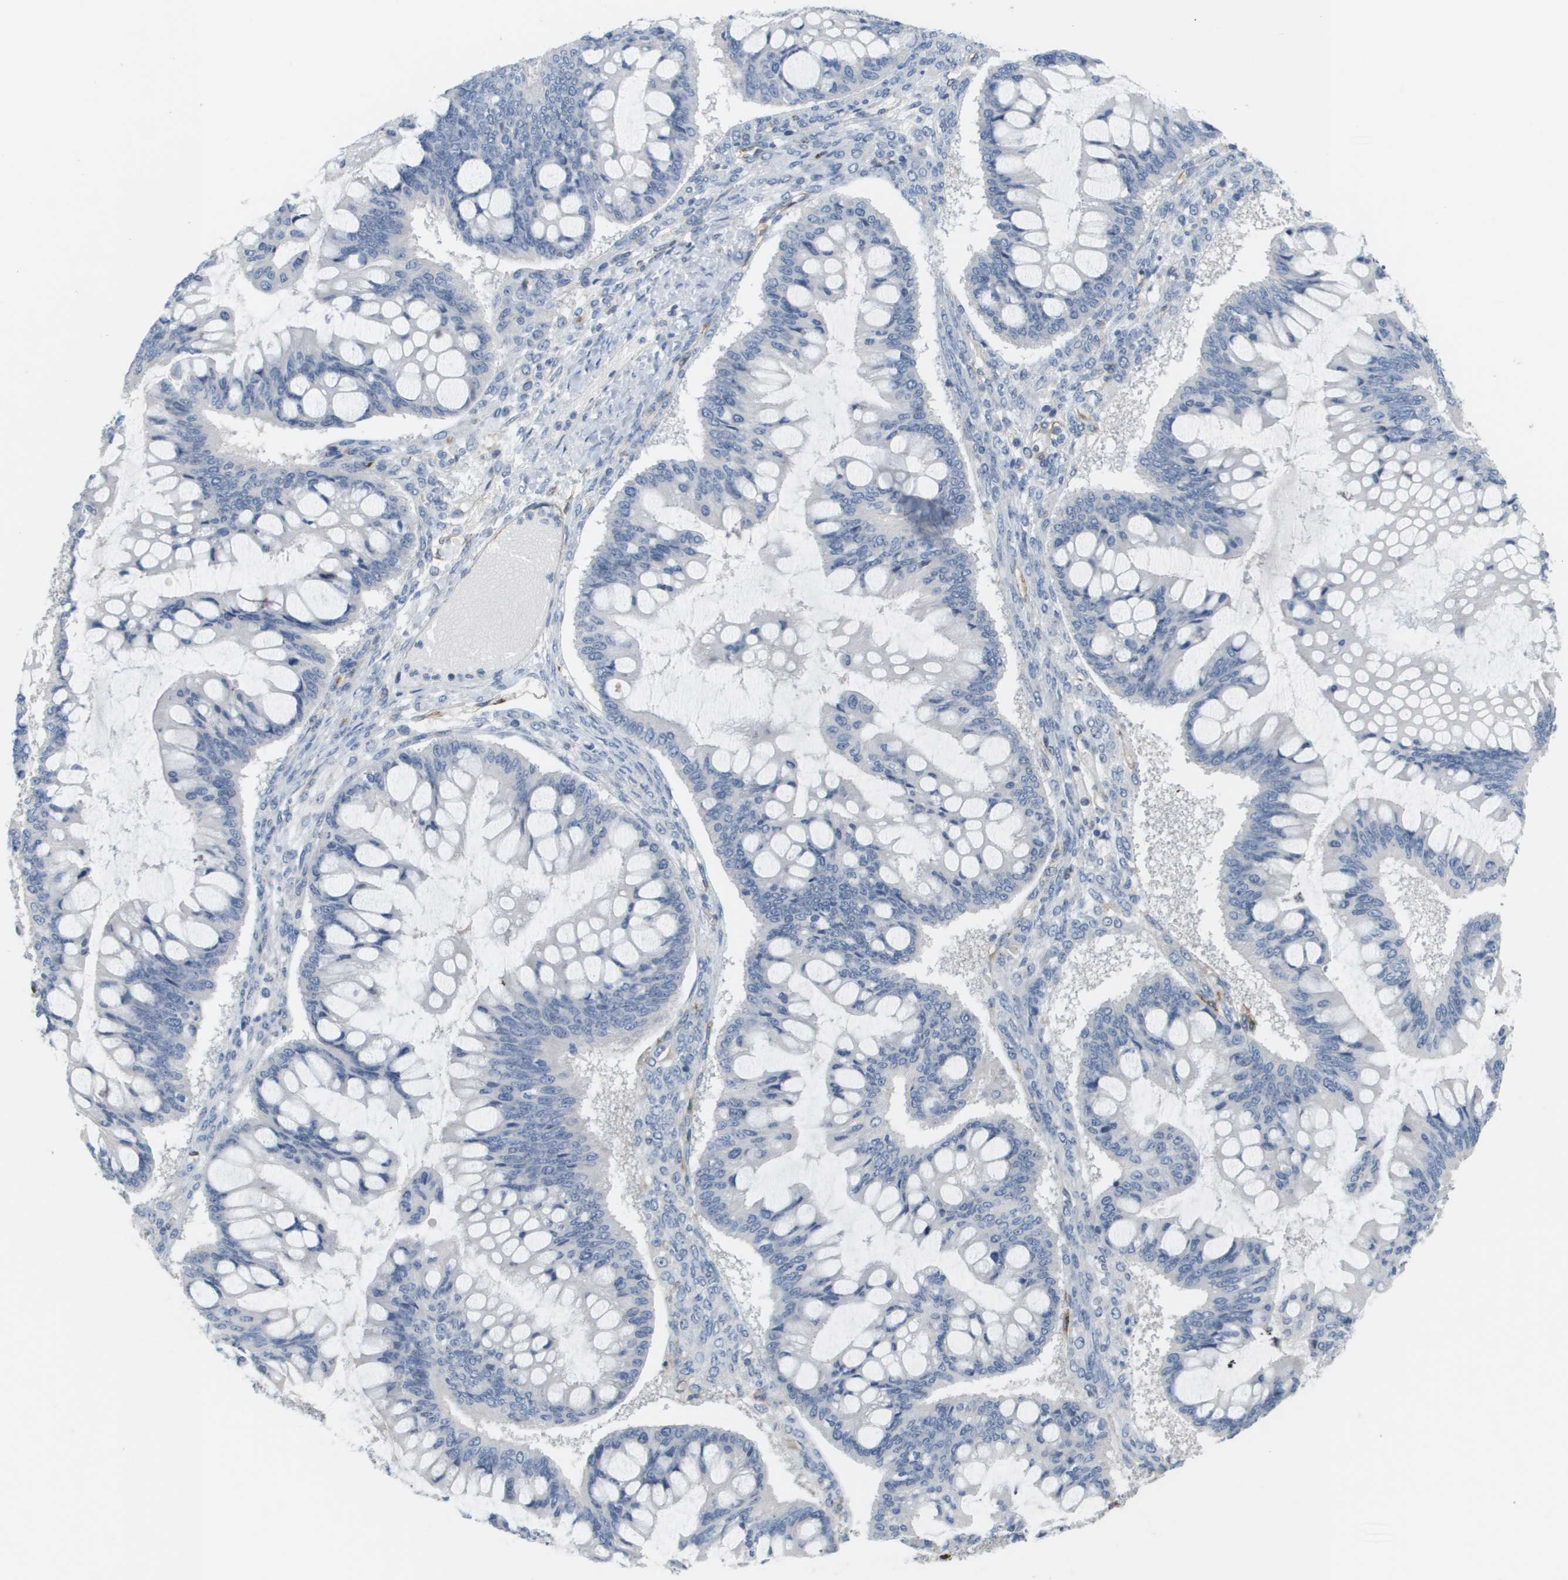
{"staining": {"intensity": "negative", "quantity": "none", "location": "none"}, "tissue": "ovarian cancer", "cell_type": "Tumor cells", "image_type": "cancer", "snomed": [{"axis": "morphology", "description": "Cystadenocarcinoma, mucinous, NOS"}, {"axis": "topography", "description": "Ovary"}], "caption": "Human ovarian mucinous cystadenocarcinoma stained for a protein using immunohistochemistry (IHC) demonstrates no positivity in tumor cells.", "gene": "ANGPT2", "patient": {"sex": "female", "age": 73}}